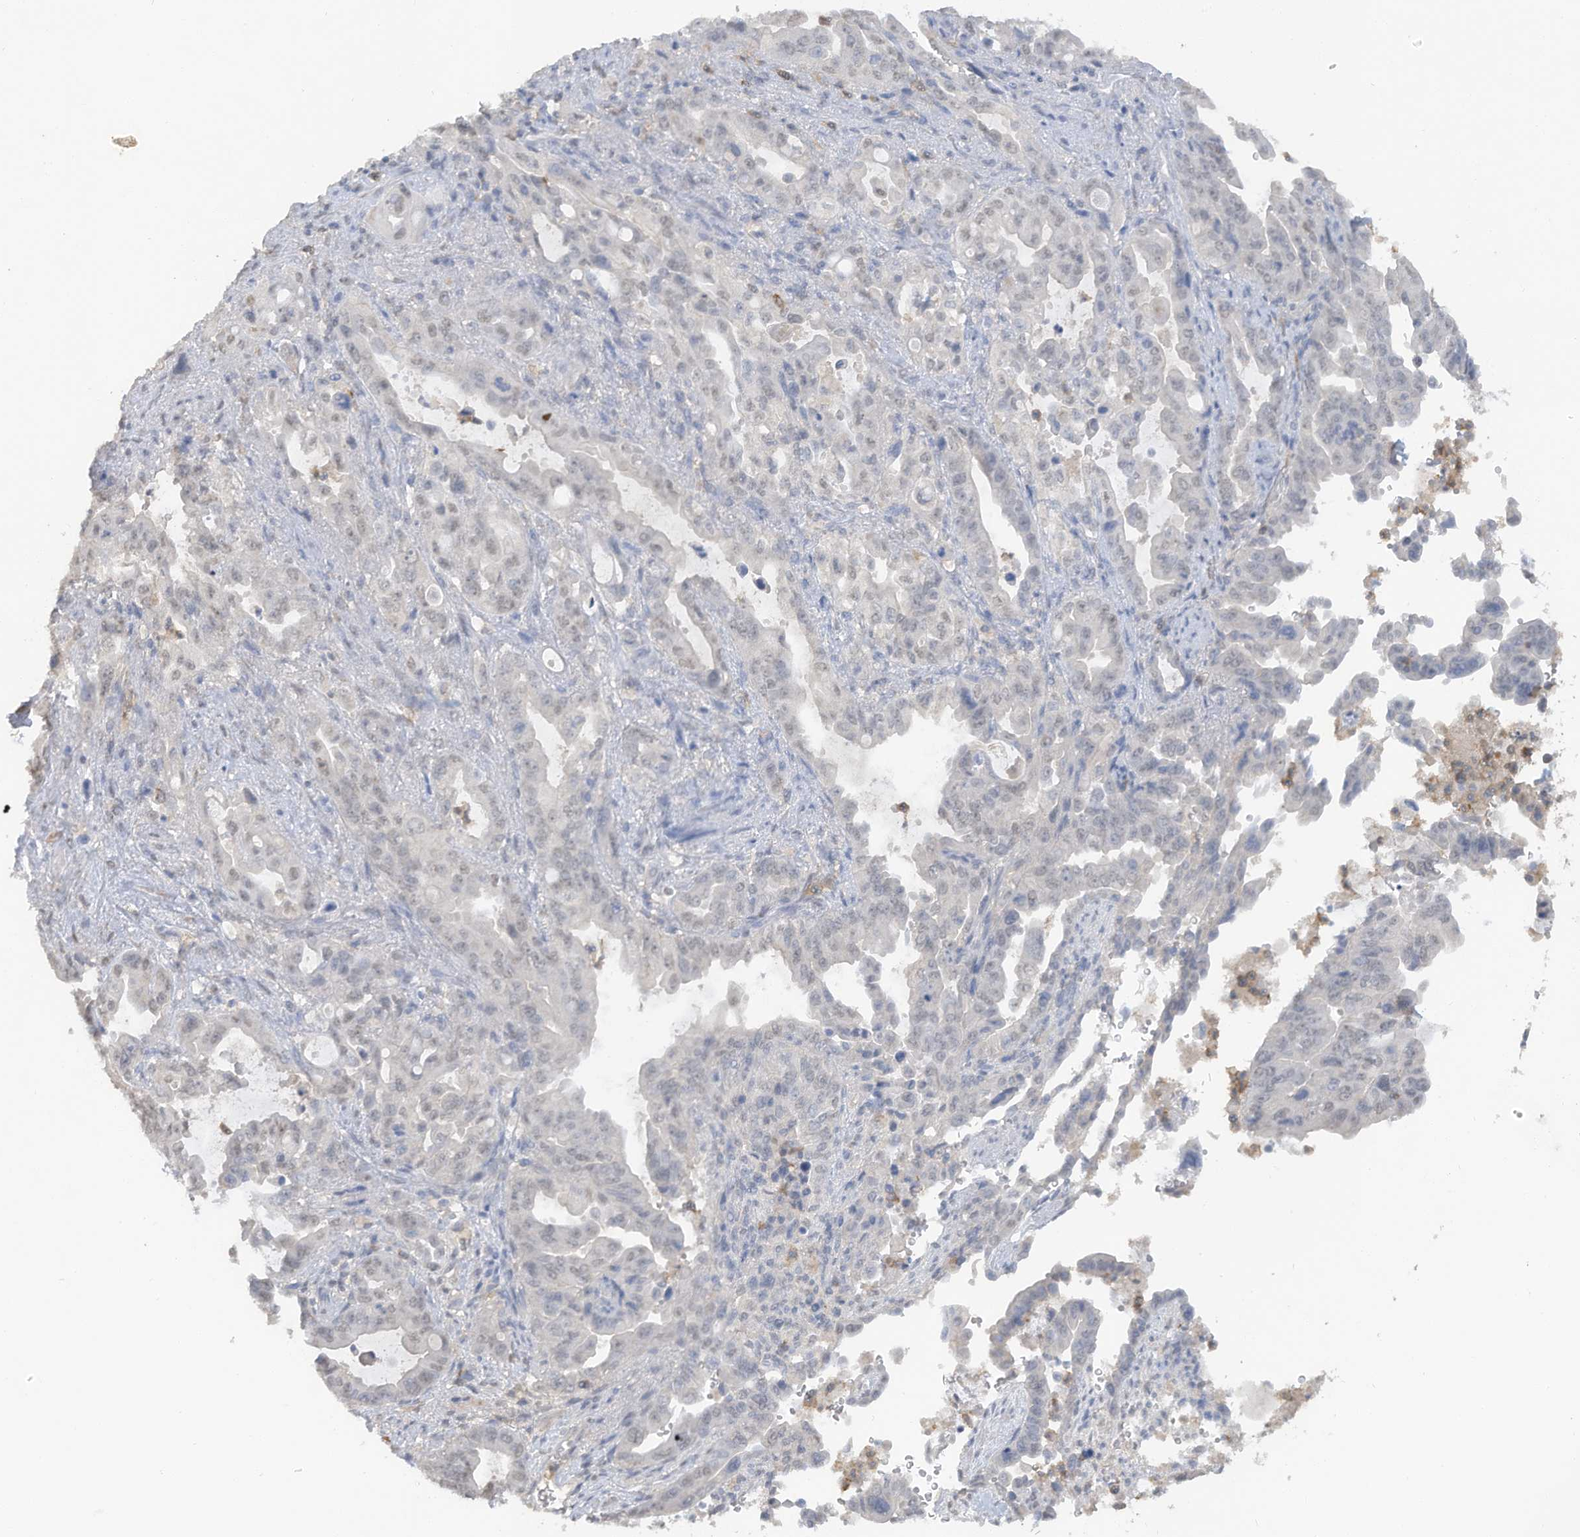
{"staining": {"intensity": "weak", "quantity": "<25%", "location": "nuclear"}, "tissue": "pancreatic cancer", "cell_type": "Tumor cells", "image_type": "cancer", "snomed": [{"axis": "morphology", "description": "Adenocarcinoma, NOS"}, {"axis": "topography", "description": "Pancreas"}], "caption": "Pancreatic cancer (adenocarcinoma) stained for a protein using IHC shows no staining tumor cells.", "gene": "HAS3", "patient": {"sex": "male", "age": 70}}